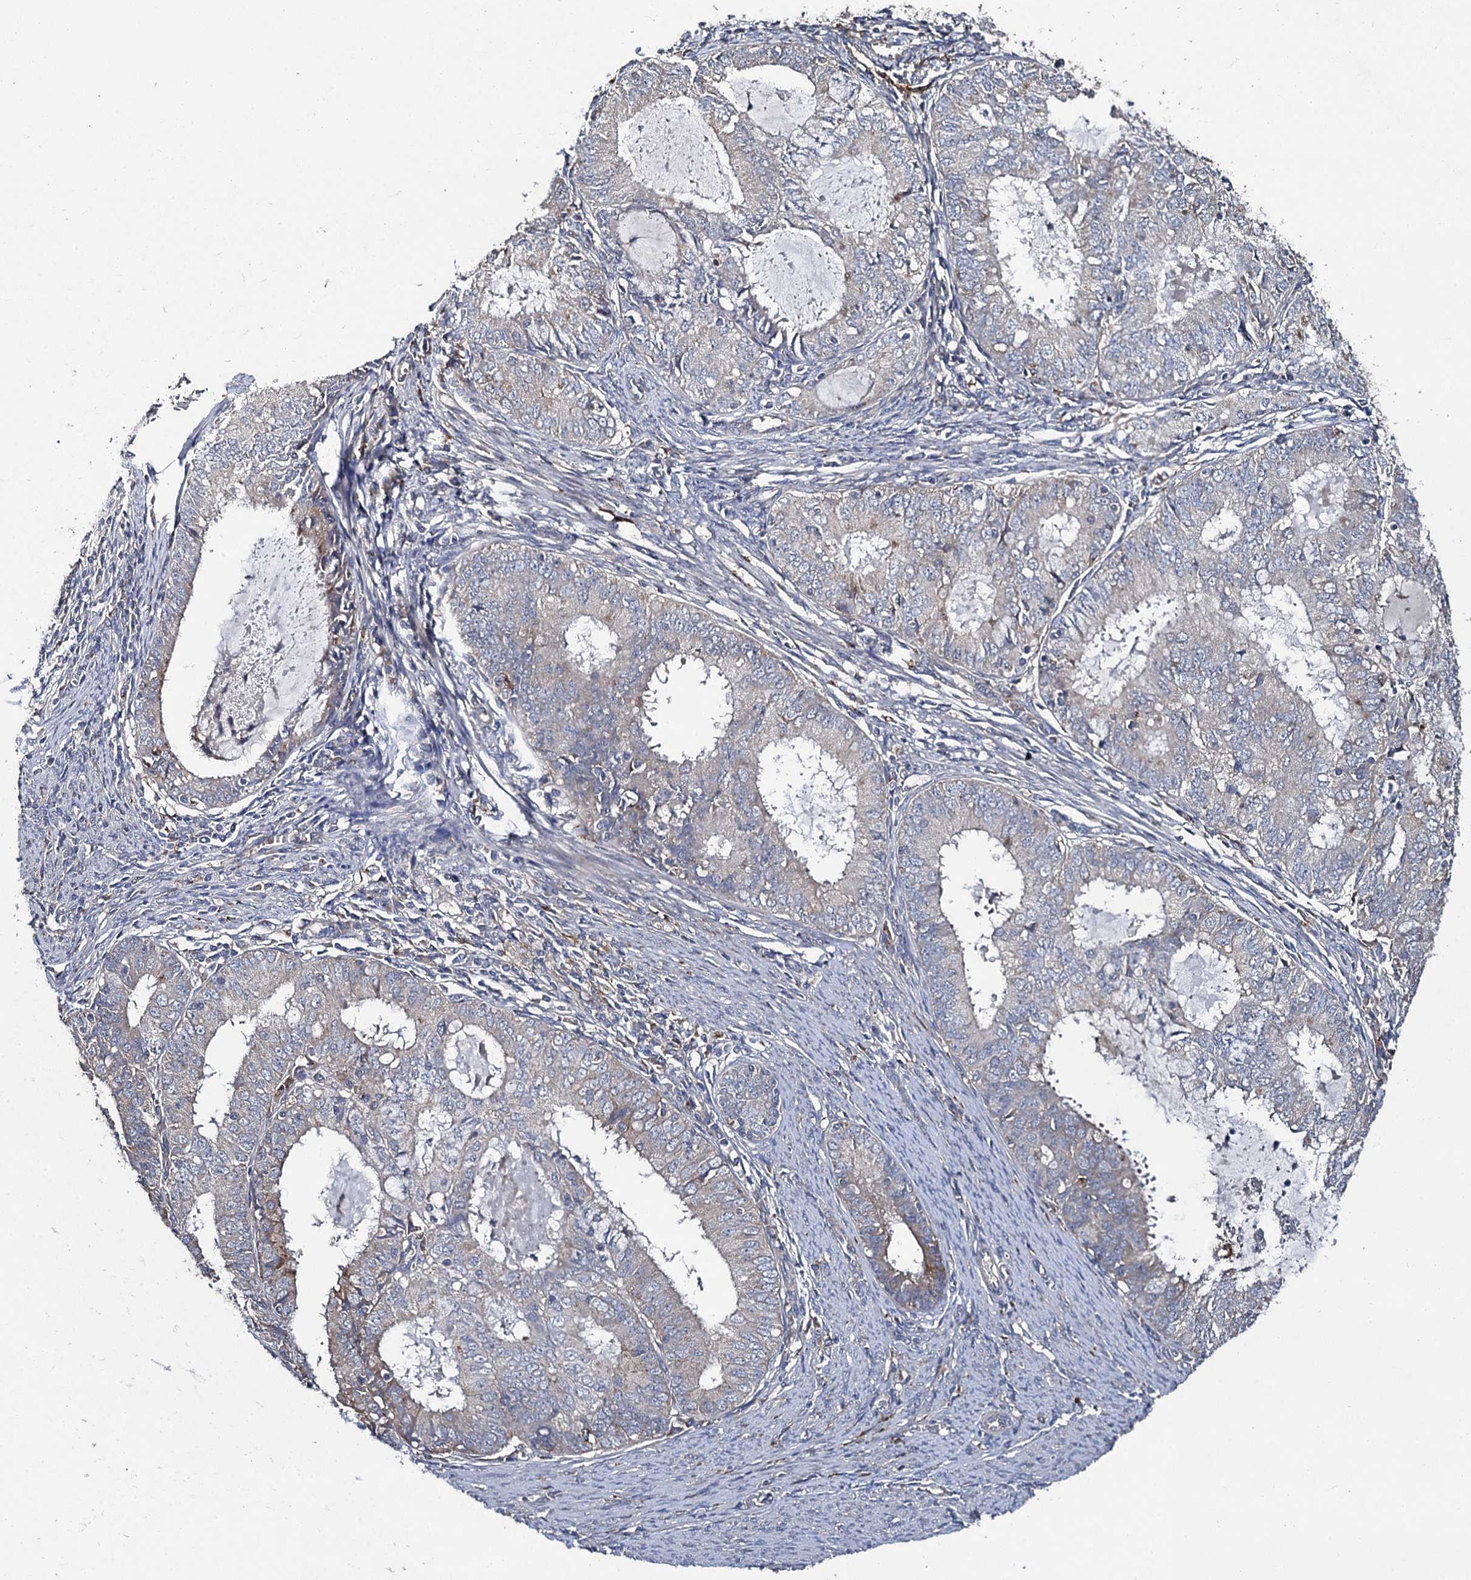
{"staining": {"intensity": "negative", "quantity": "none", "location": "none"}, "tissue": "endometrial cancer", "cell_type": "Tumor cells", "image_type": "cancer", "snomed": [{"axis": "morphology", "description": "Adenocarcinoma, NOS"}, {"axis": "topography", "description": "Endometrium"}], "caption": "This histopathology image is of adenocarcinoma (endometrial) stained with immunohistochemistry to label a protein in brown with the nuclei are counter-stained blue. There is no staining in tumor cells.", "gene": "LRRC28", "patient": {"sex": "female", "age": 57}}